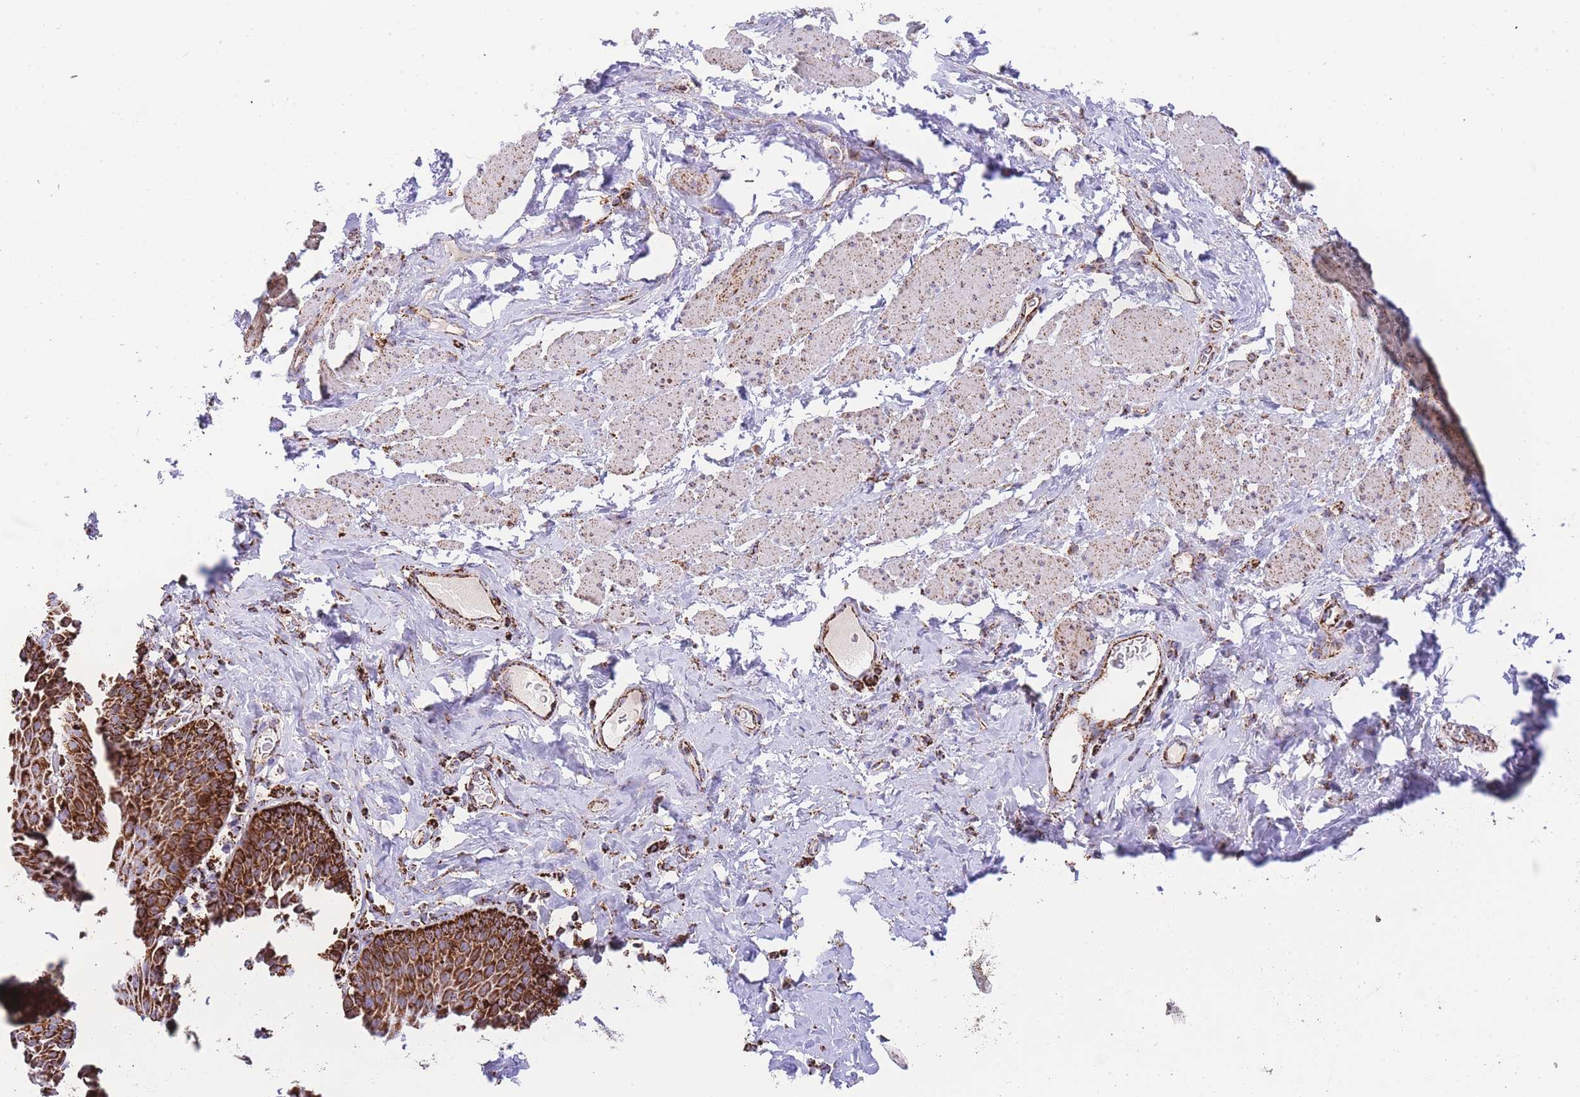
{"staining": {"intensity": "strong", "quantity": ">75%", "location": "cytoplasmic/membranous"}, "tissue": "esophagus", "cell_type": "Squamous epithelial cells", "image_type": "normal", "snomed": [{"axis": "morphology", "description": "Normal tissue, NOS"}, {"axis": "topography", "description": "Esophagus"}], "caption": "Esophagus was stained to show a protein in brown. There is high levels of strong cytoplasmic/membranous expression in approximately >75% of squamous epithelial cells. (DAB (3,3'-diaminobenzidine) IHC with brightfield microscopy, high magnification).", "gene": "GSTM1", "patient": {"sex": "female", "age": 61}}